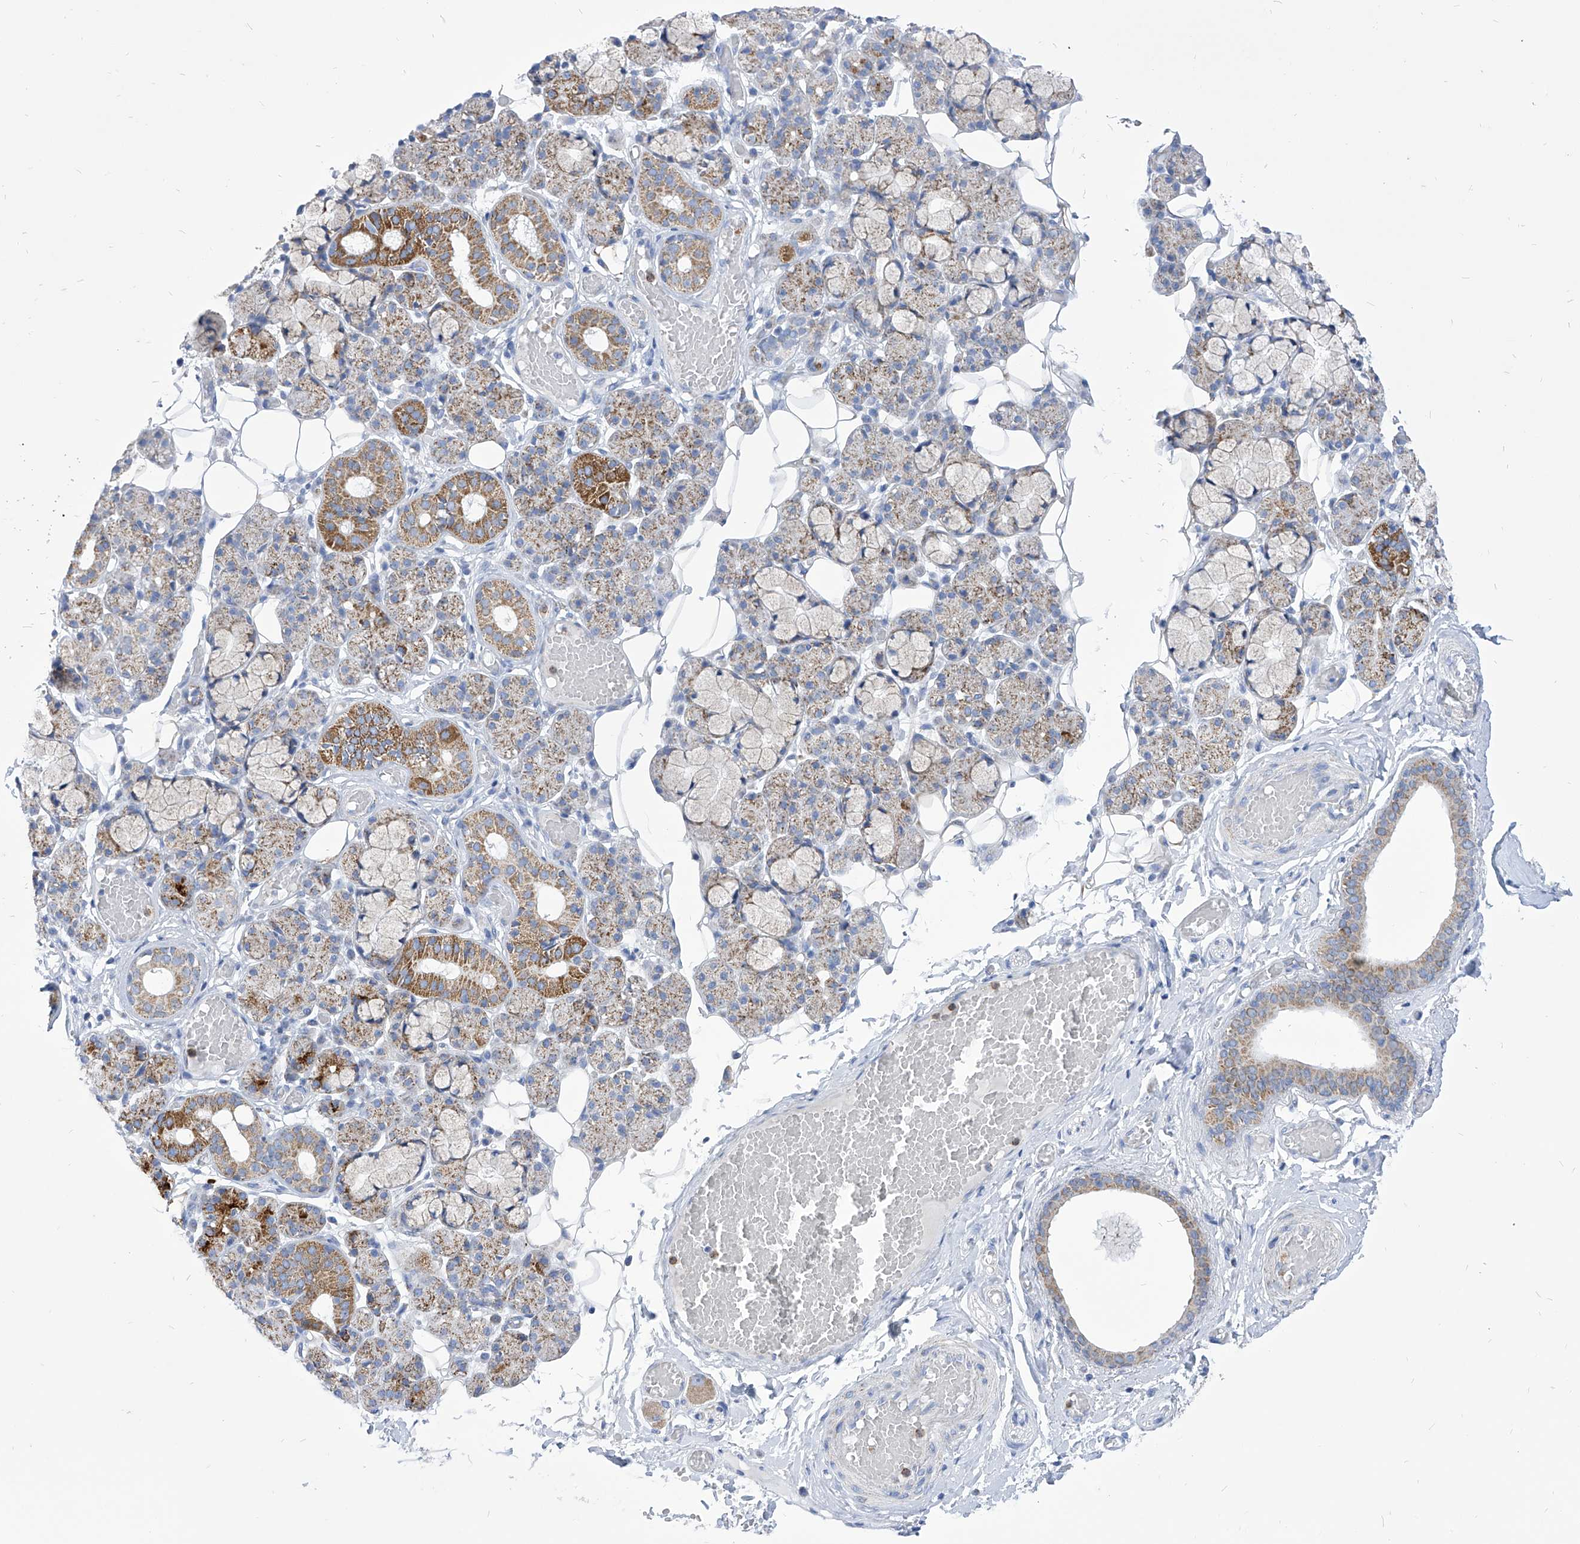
{"staining": {"intensity": "moderate", "quantity": "25%-75%", "location": "cytoplasmic/membranous"}, "tissue": "salivary gland", "cell_type": "Glandular cells", "image_type": "normal", "snomed": [{"axis": "morphology", "description": "Normal tissue, NOS"}, {"axis": "topography", "description": "Salivary gland"}], "caption": "Immunohistochemistry (IHC) (DAB (3,3'-diaminobenzidine)) staining of normal salivary gland reveals moderate cytoplasmic/membranous protein staining in about 25%-75% of glandular cells. Immunohistochemistry stains the protein in brown and the nuclei are stained blue.", "gene": "COQ3", "patient": {"sex": "male", "age": 63}}